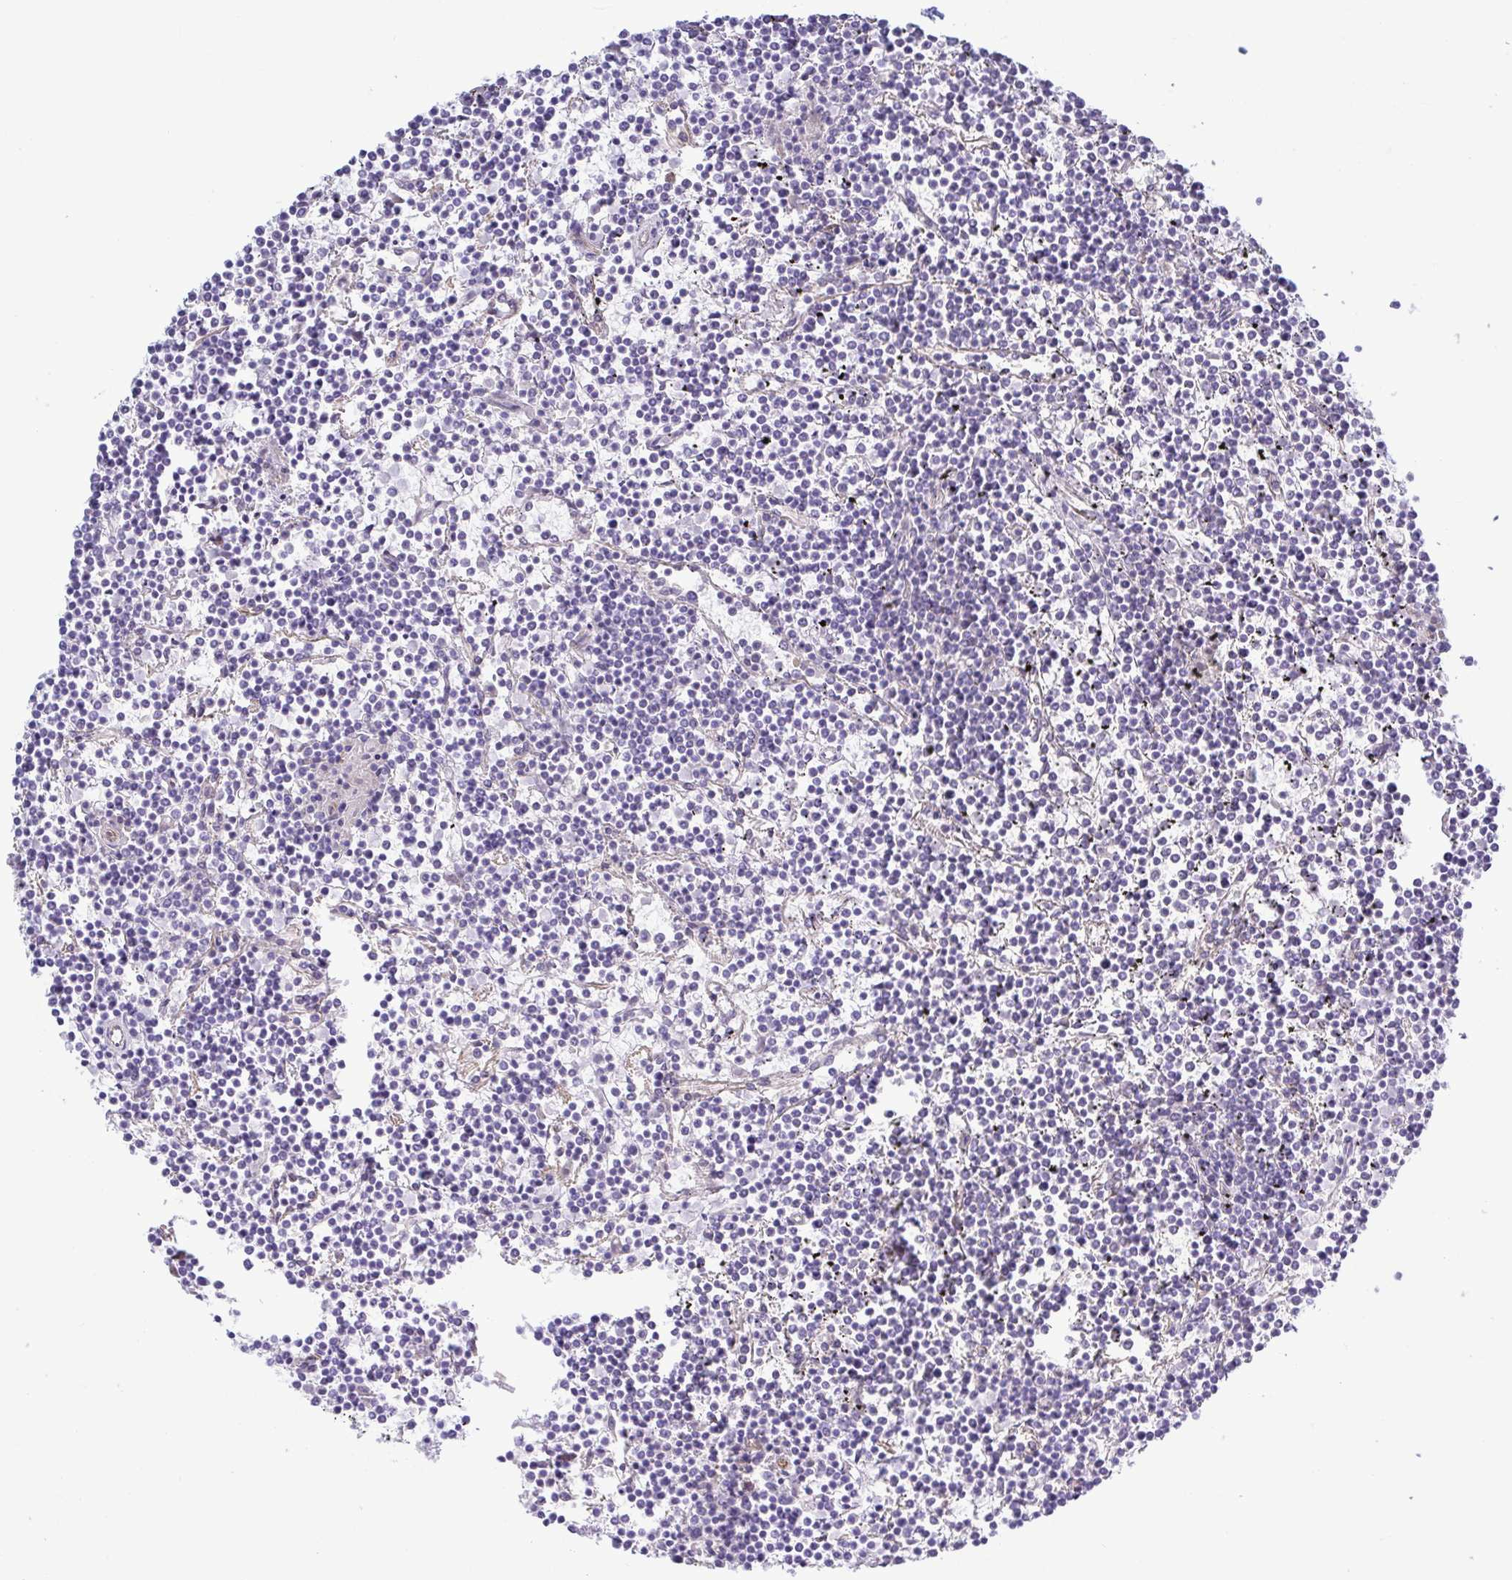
{"staining": {"intensity": "negative", "quantity": "none", "location": "none"}, "tissue": "lymphoma", "cell_type": "Tumor cells", "image_type": "cancer", "snomed": [{"axis": "morphology", "description": "Malignant lymphoma, non-Hodgkin's type, Low grade"}, {"axis": "topography", "description": "Spleen"}], "caption": "IHC histopathology image of neoplastic tissue: low-grade malignant lymphoma, non-Hodgkin's type stained with DAB (3,3'-diaminobenzidine) demonstrates no significant protein staining in tumor cells.", "gene": "TNNI2", "patient": {"sex": "female", "age": 19}}